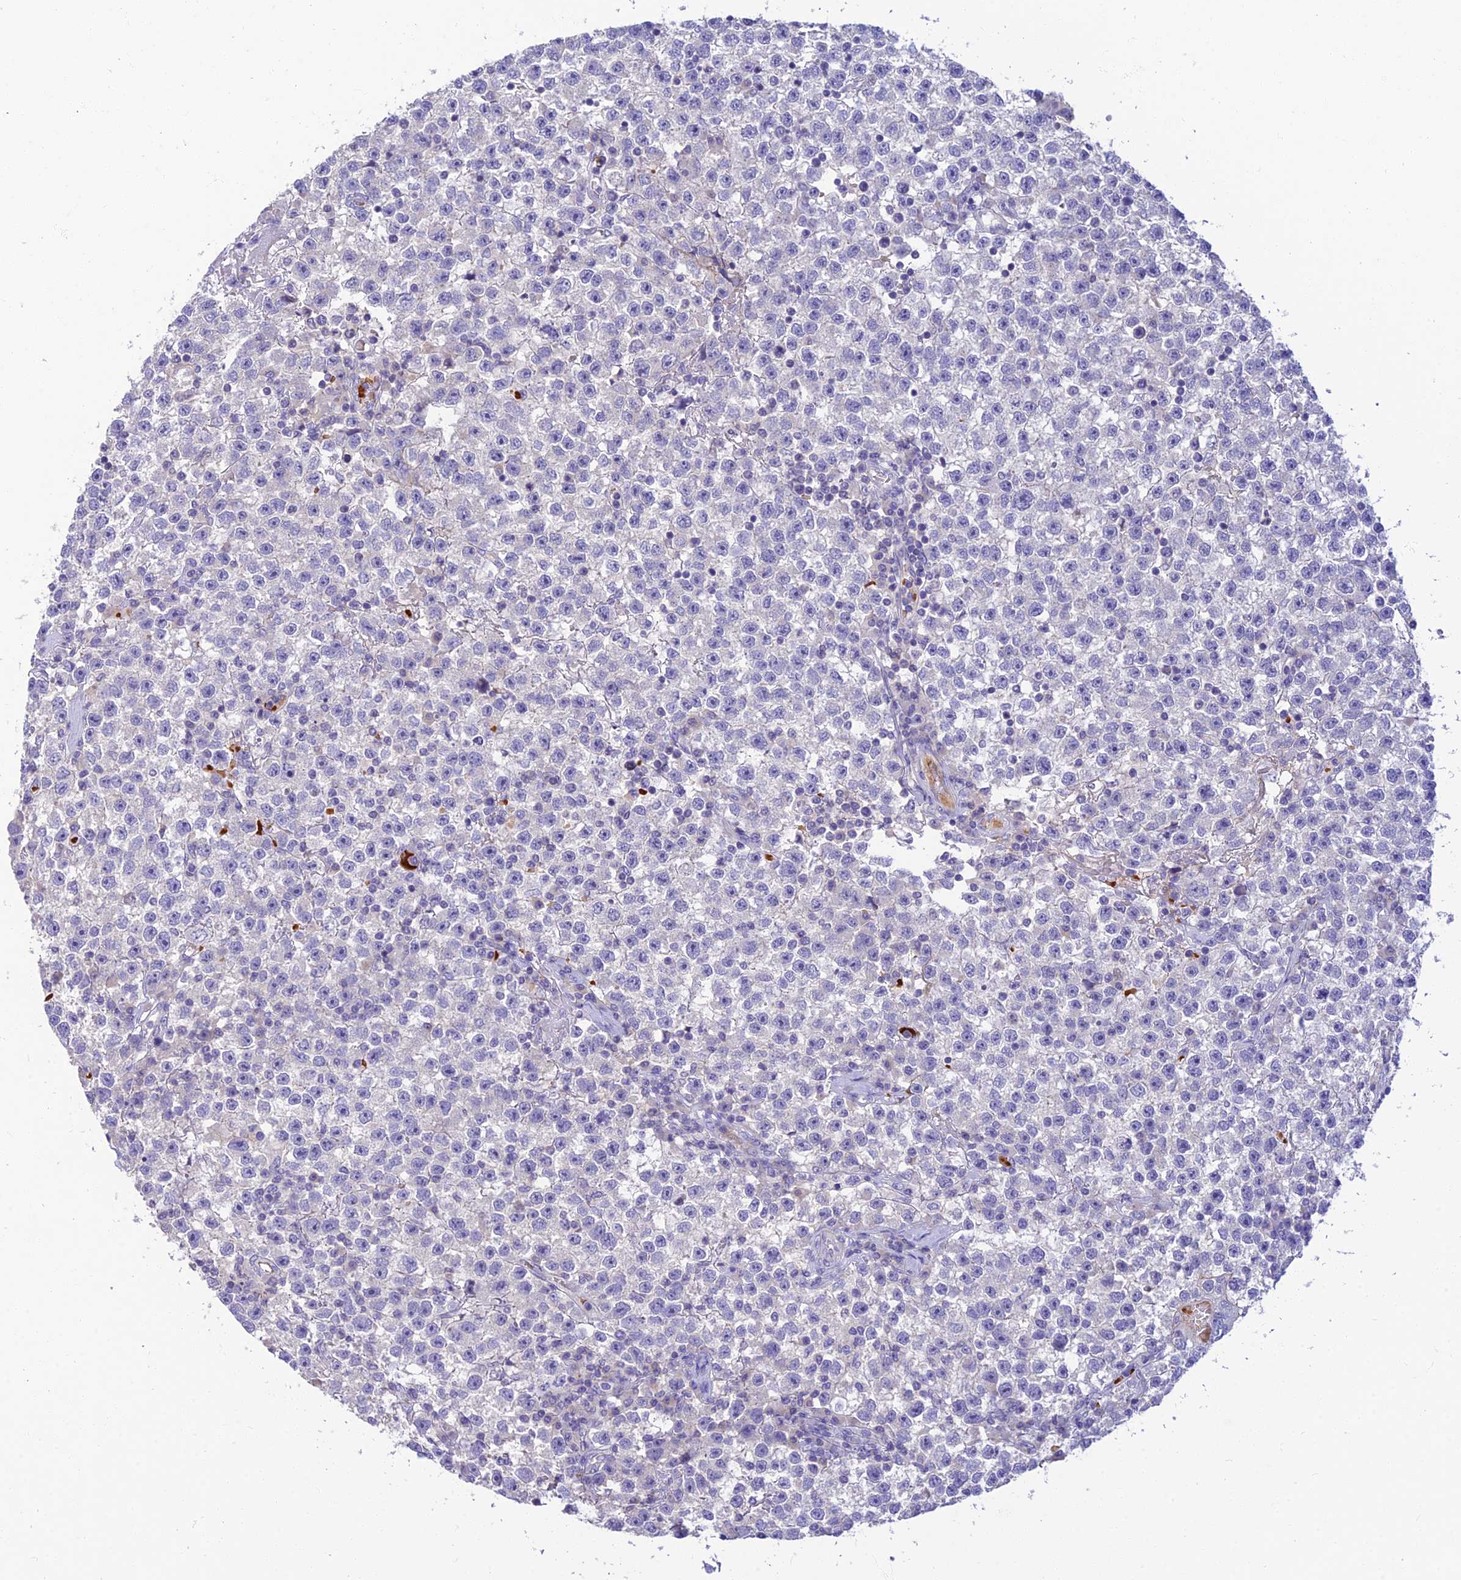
{"staining": {"intensity": "negative", "quantity": "none", "location": "none"}, "tissue": "testis cancer", "cell_type": "Tumor cells", "image_type": "cancer", "snomed": [{"axis": "morphology", "description": "Seminoma, NOS"}, {"axis": "topography", "description": "Testis"}], "caption": "Immunohistochemistry of testis cancer (seminoma) displays no staining in tumor cells.", "gene": "CLIP4", "patient": {"sex": "male", "age": 22}}